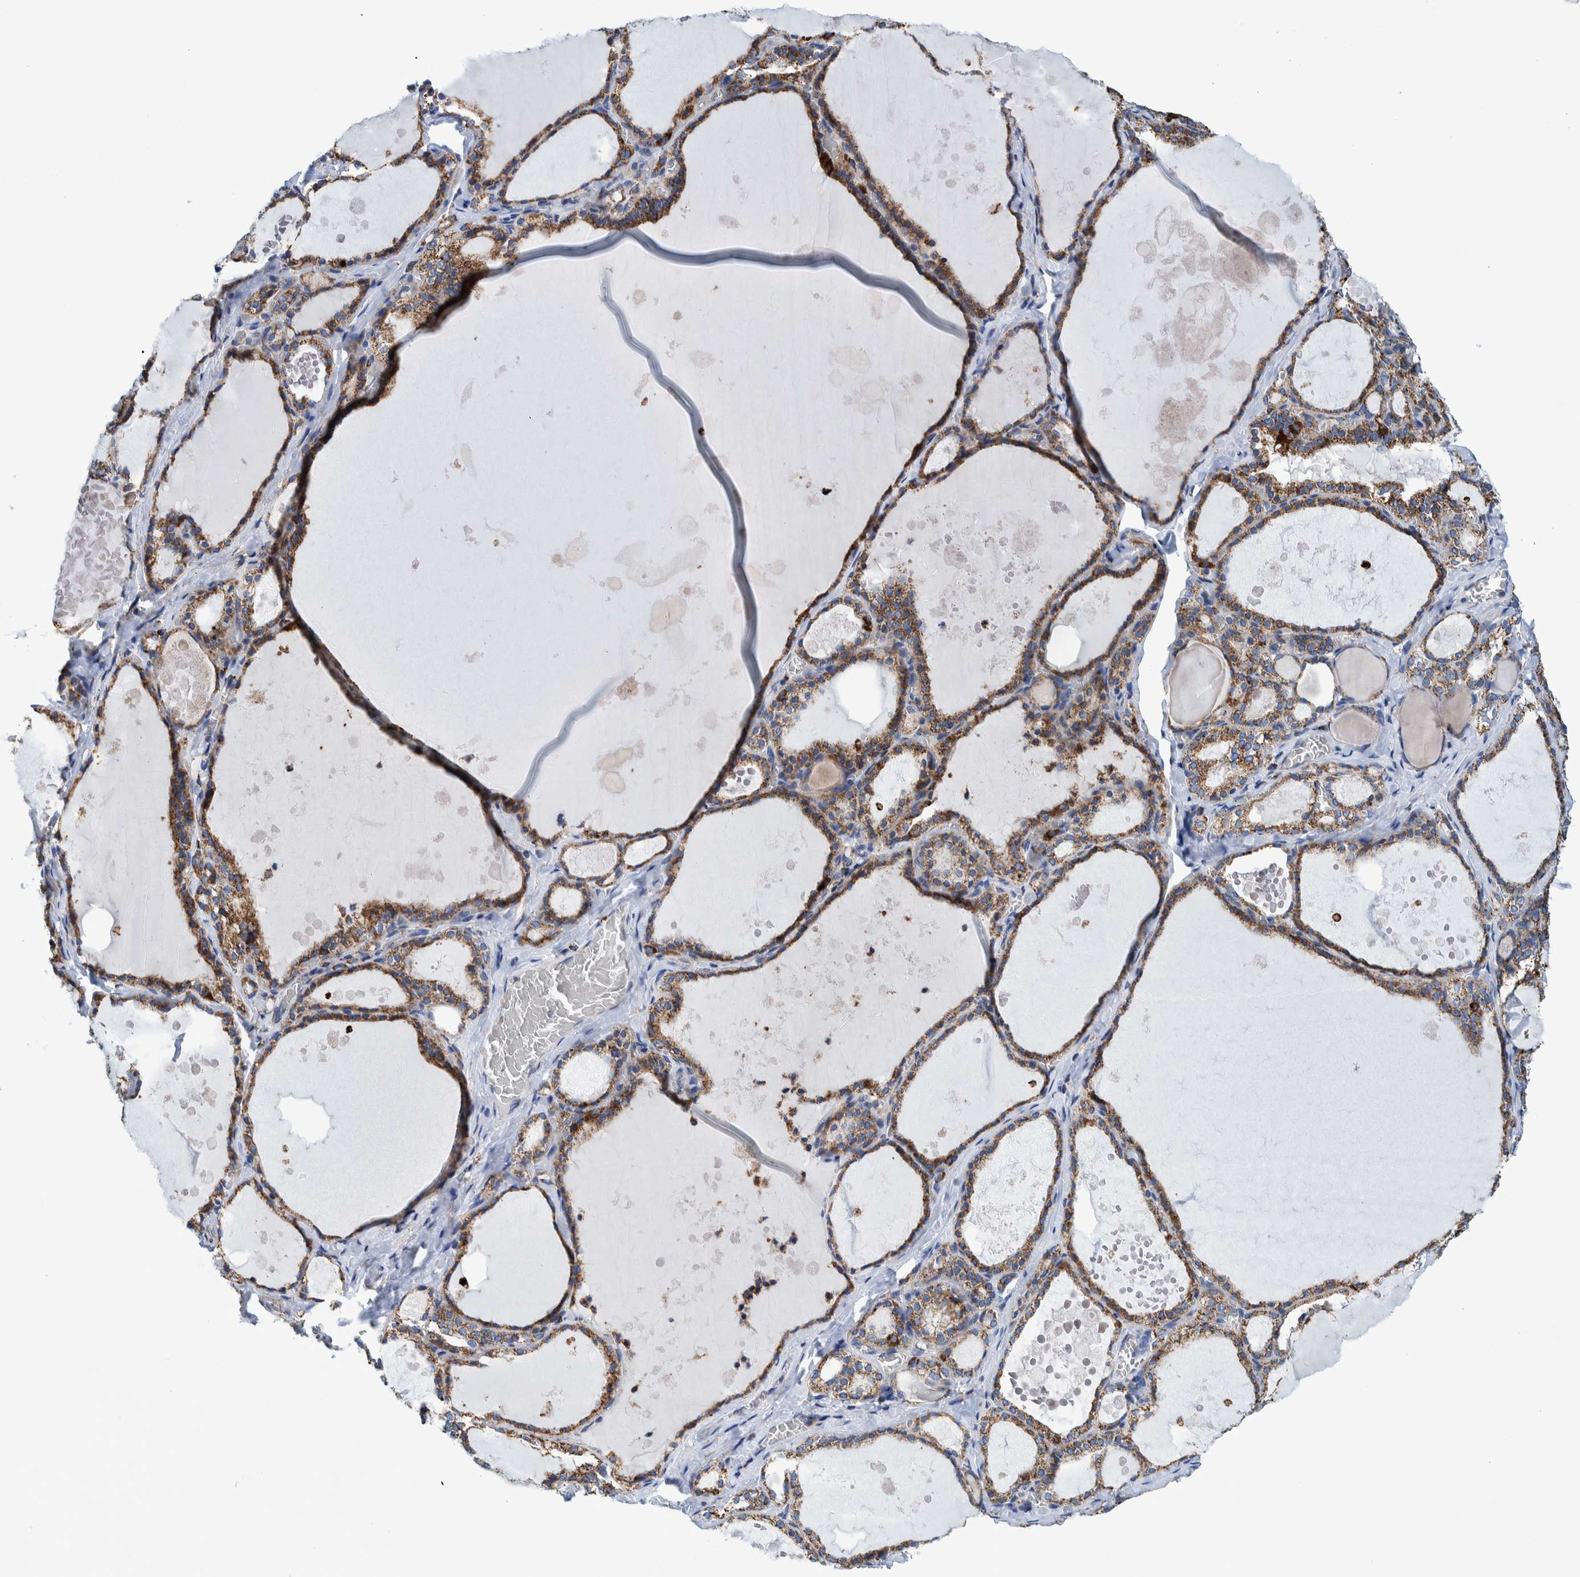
{"staining": {"intensity": "moderate", "quantity": ">75%", "location": "cytoplasmic/membranous"}, "tissue": "thyroid gland", "cell_type": "Glandular cells", "image_type": "normal", "snomed": [{"axis": "morphology", "description": "Normal tissue, NOS"}, {"axis": "topography", "description": "Thyroid gland"}], "caption": "Immunohistochemistry (DAB) staining of benign human thyroid gland demonstrates moderate cytoplasmic/membranous protein staining in approximately >75% of glandular cells.", "gene": "BZW2", "patient": {"sex": "male", "age": 56}}